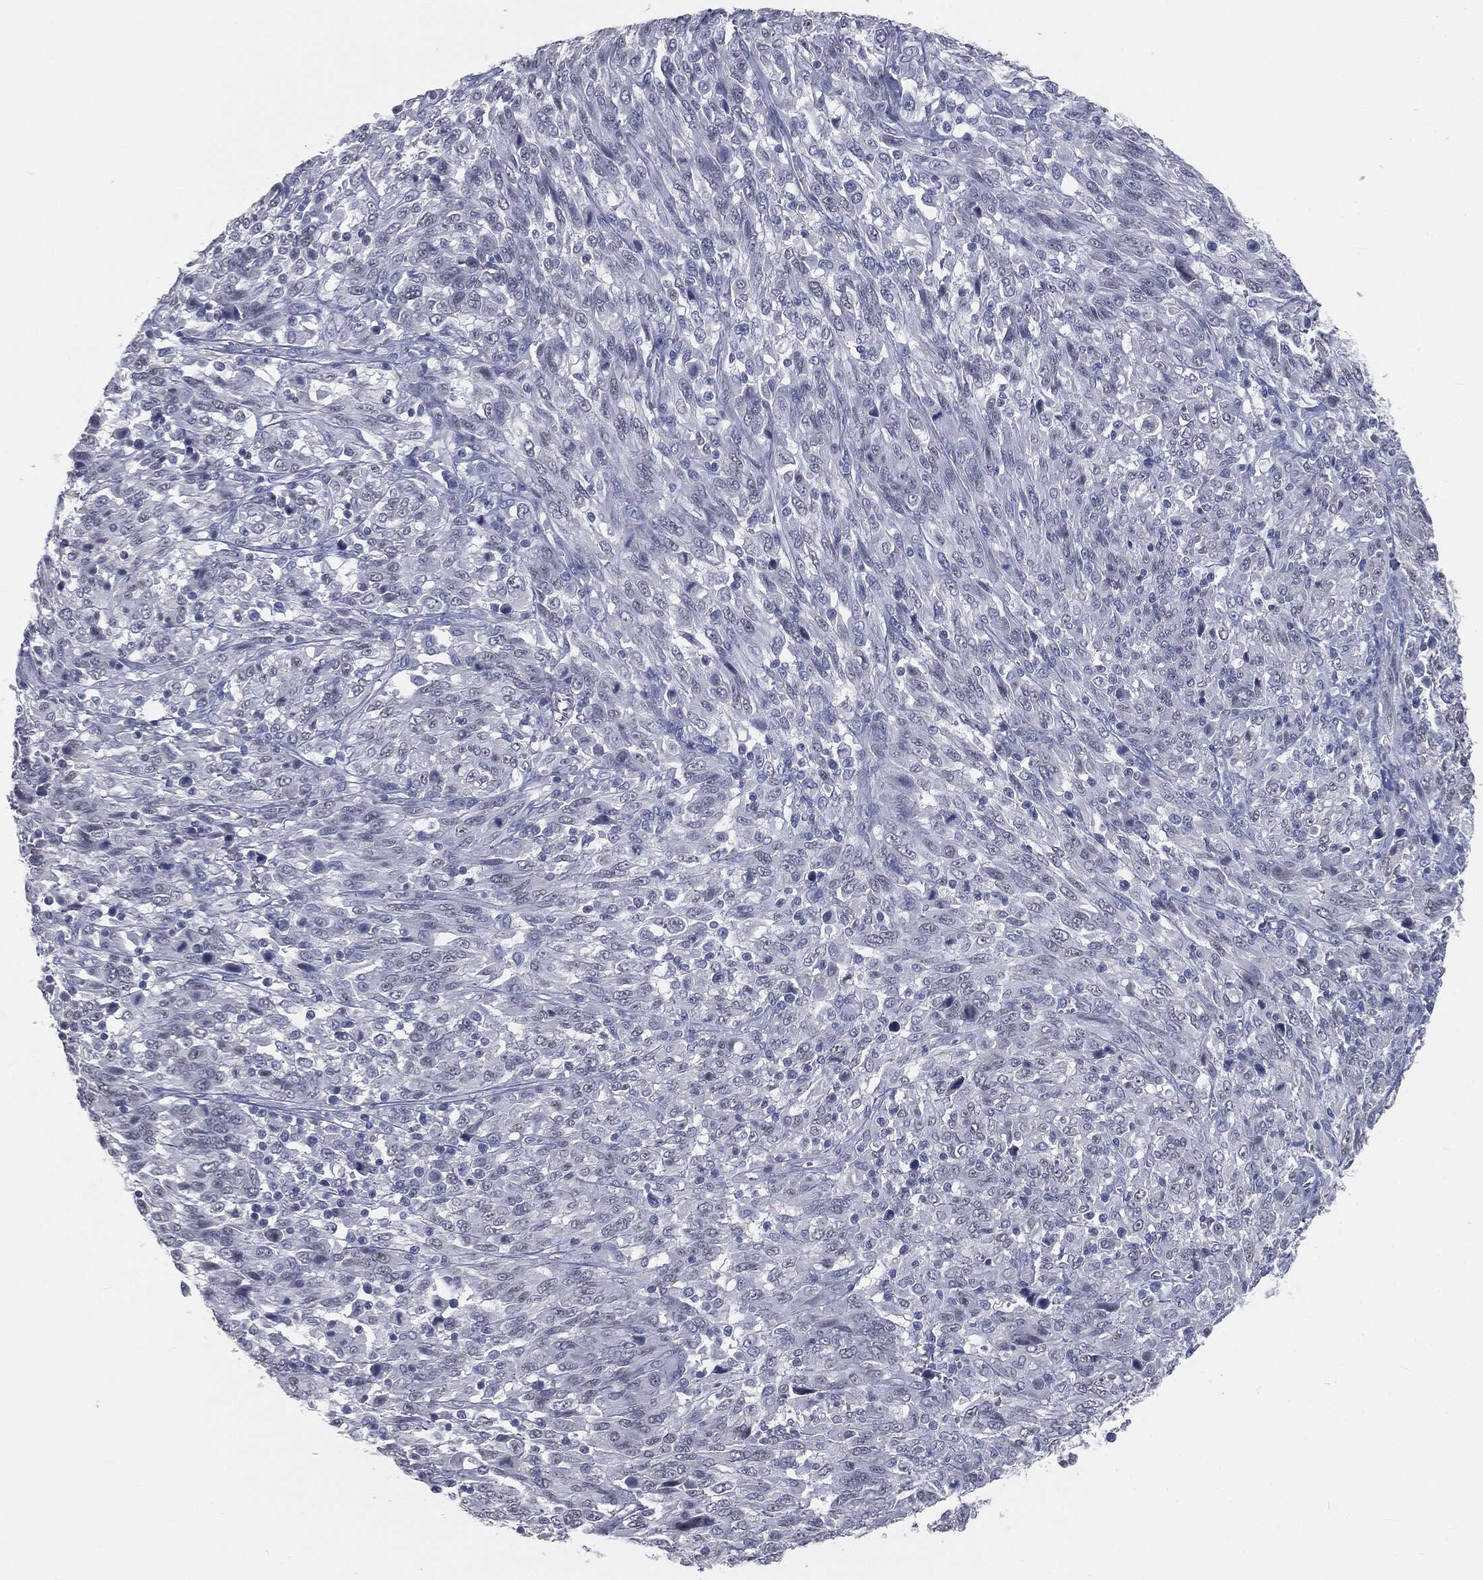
{"staining": {"intensity": "negative", "quantity": "none", "location": "none"}, "tissue": "melanoma", "cell_type": "Tumor cells", "image_type": "cancer", "snomed": [{"axis": "morphology", "description": "Malignant melanoma, NOS"}, {"axis": "topography", "description": "Skin"}], "caption": "Micrograph shows no protein expression in tumor cells of malignant melanoma tissue.", "gene": "PRAME", "patient": {"sex": "female", "age": 91}}